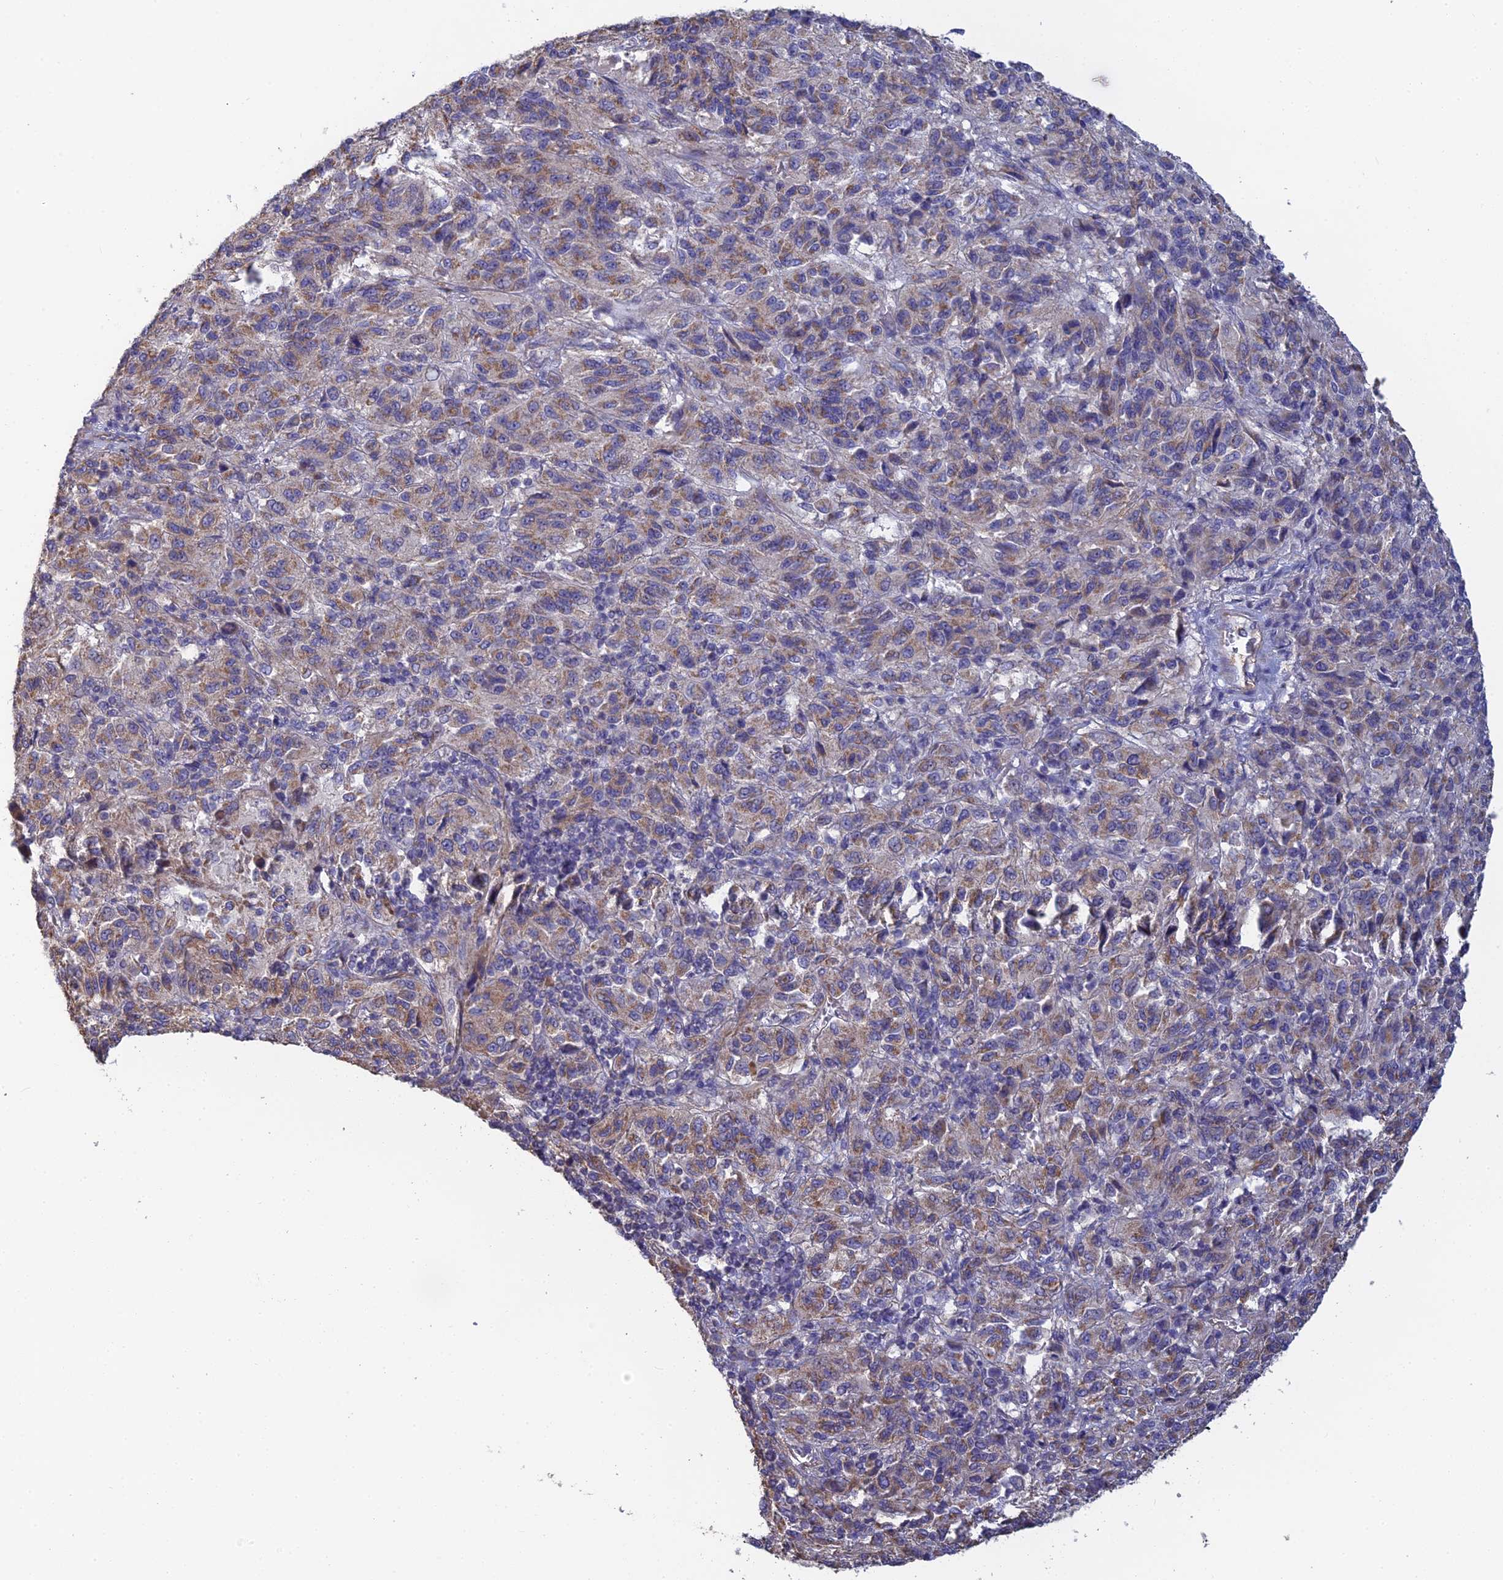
{"staining": {"intensity": "moderate", "quantity": "25%-75%", "location": "cytoplasmic/membranous"}, "tissue": "melanoma", "cell_type": "Tumor cells", "image_type": "cancer", "snomed": [{"axis": "morphology", "description": "Malignant melanoma, Metastatic site"}, {"axis": "topography", "description": "Lung"}], "caption": "Immunohistochemistry (IHC) of human malignant melanoma (metastatic site) displays medium levels of moderate cytoplasmic/membranous positivity in approximately 25%-75% of tumor cells.", "gene": "PCDHA5", "patient": {"sex": "male", "age": 64}}